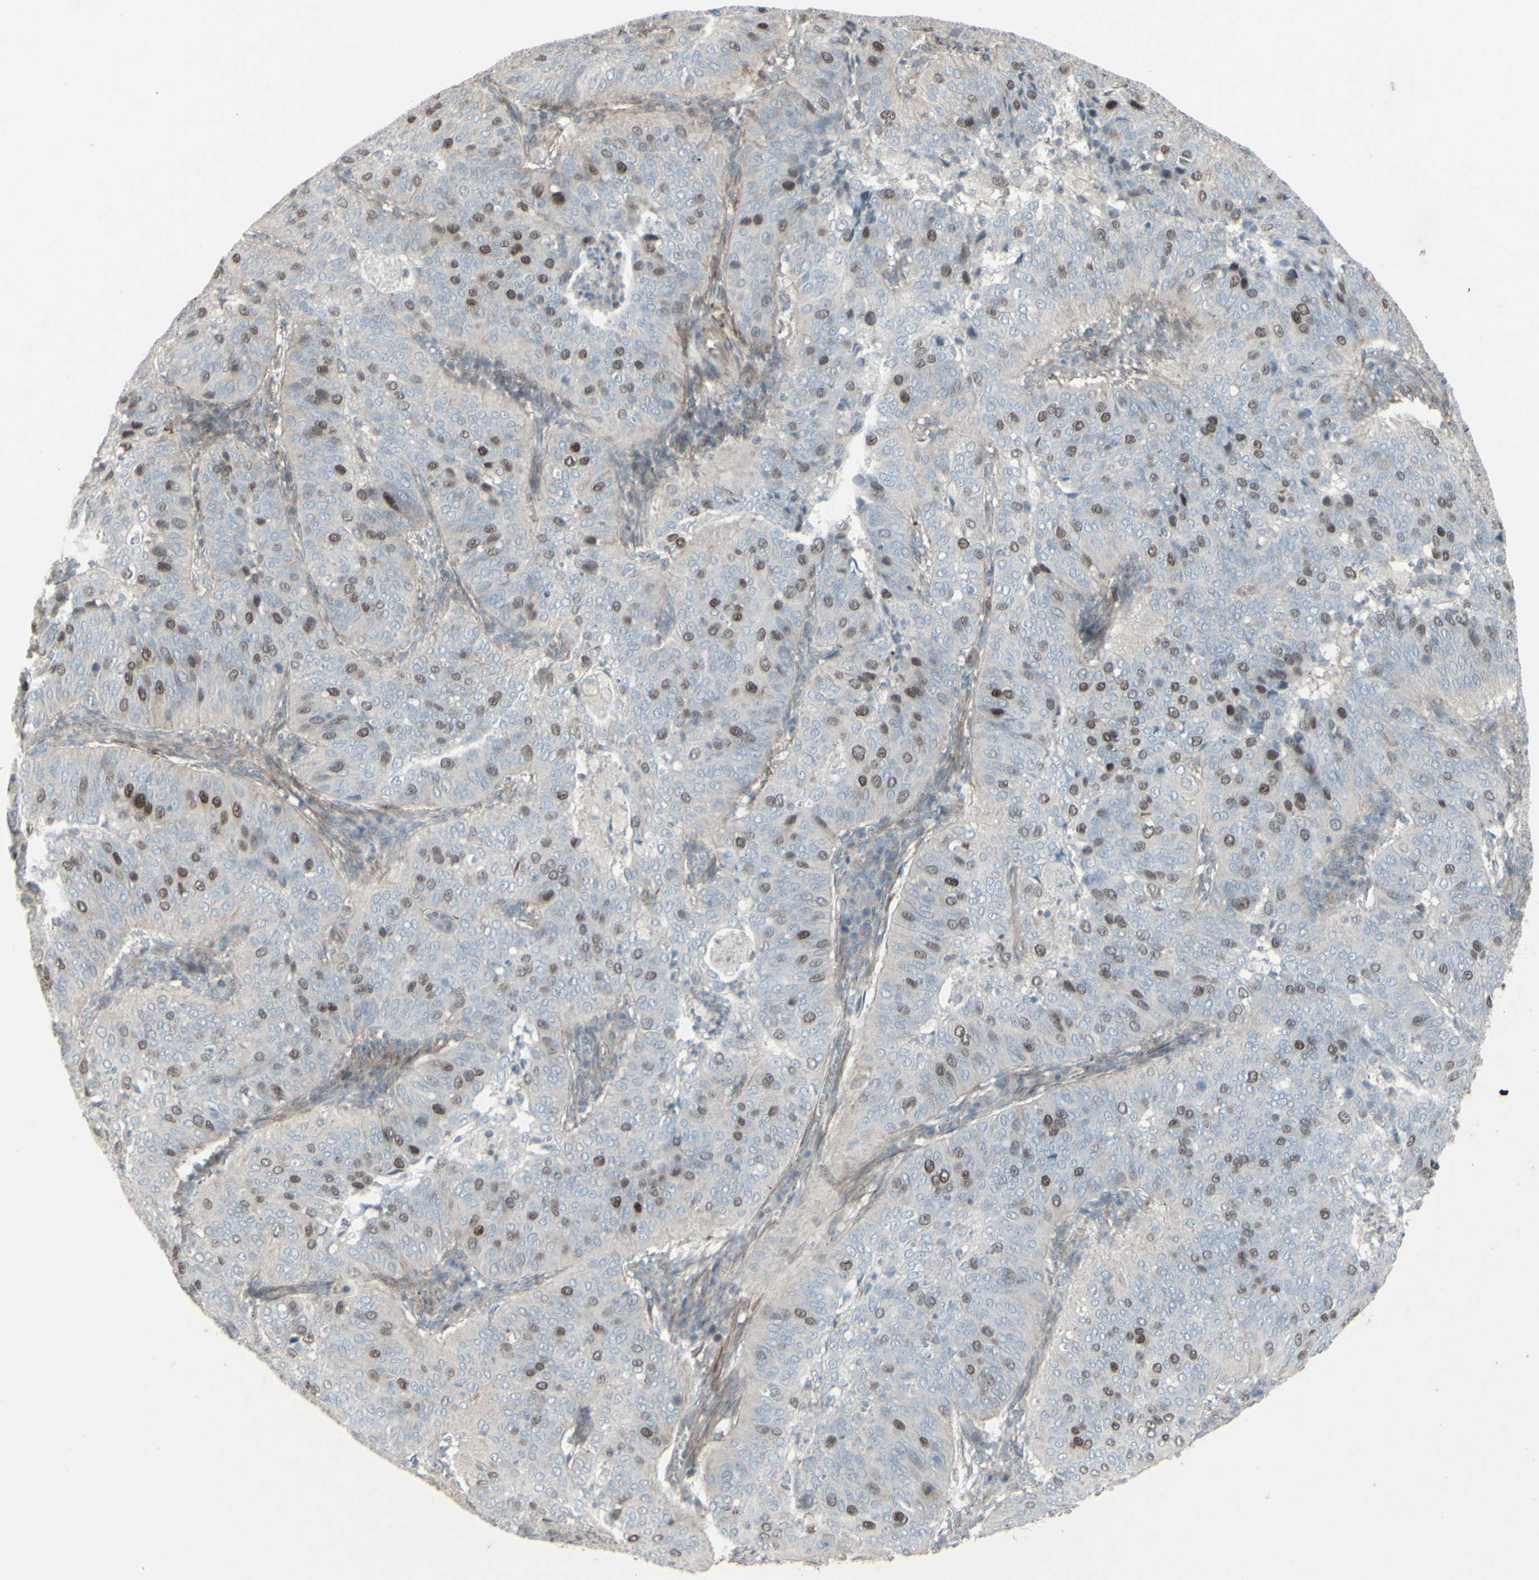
{"staining": {"intensity": "moderate", "quantity": "25%-75%", "location": "nuclear"}, "tissue": "cervical cancer", "cell_type": "Tumor cells", "image_type": "cancer", "snomed": [{"axis": "morphology", "description": "Normal tissue, NOS"}, {"axis": "morphology", "description": "Squamous cell carcinoma, NOS"}, {"axis": "topography", "description": "Cervix"}], "caption": "Cervical cancer was stained to show a protein in brown. There is medium levels of moderate nuclear staining in approximately 25%-75% of tumor cells.", "gene": "GMNN", "patient": {"sex": "female", "age": 39}}